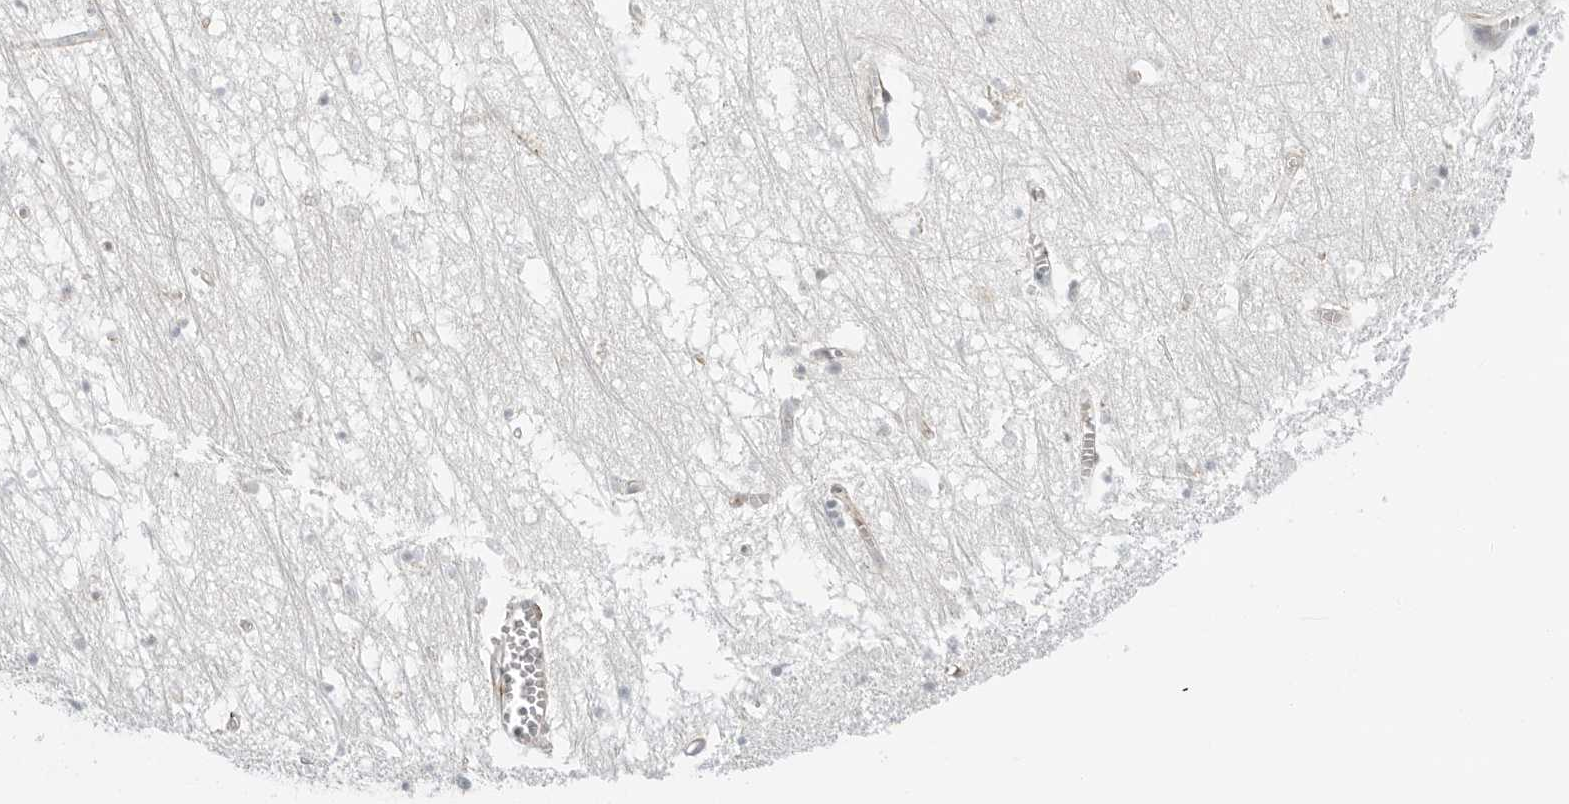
{"staining": {"intensity": "weak", "quantity": "<25%", "location": "cytoplasmic/membranous"}, "tissue": "hippocampus", "cell_type": "Glial cells", "image_type": "normal", "snomed": [{"axis": "morphology", "description": "Normal tissue, NOS"}, {"axis": "topography", "description": "Hippocampus"}], "caption": "This is an IHC micrograph of unremarkable hippocampus. There is no staining in glial cells.", "gene": "C1QTNF1", "patient": {"sex": "male", "age": 70}}